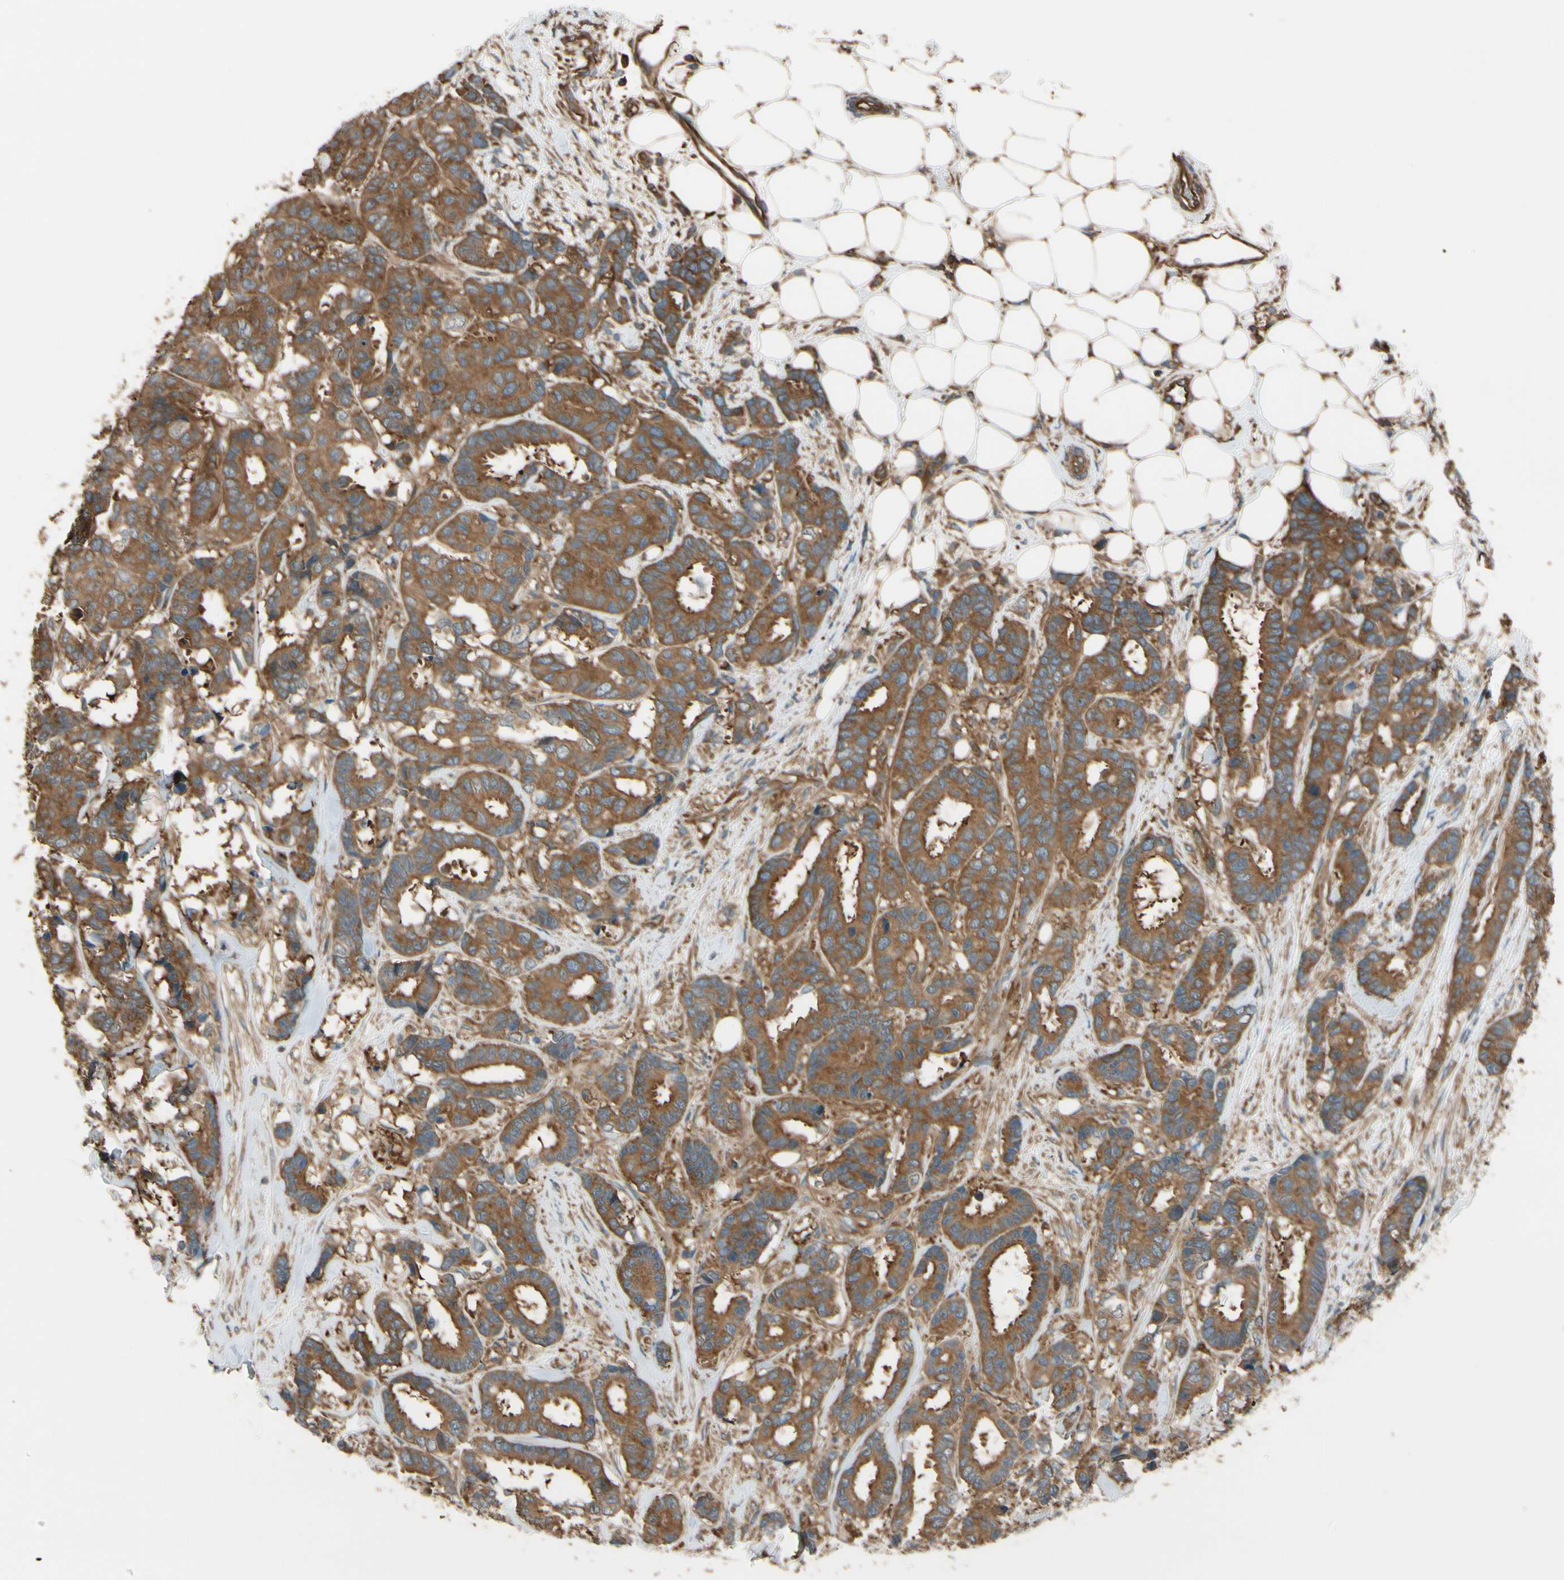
{"staining": {"intensity": "moderate", "quantity": ">75%", "location": "cytoplasmic/membranous"}, "tissue": "breast cancer", "cell_type": "Tumor cells", "image_type": "cancer", "snomed": [{"axis": "morphology", "description": "Duct carcinoma"}, {"axis": "topography", "description": "Breast"}], "caption": "Immunohistochemistry (DAB (3,3'-diaminobenzidine)) staining of human infiltrating ductal carcinoma (breast) displays moderate cytoplasmic/membranous protein expression in about >75% of tumor cells.", "gene": "EPS15", "patient": {"sex": "female", "age": 87}}